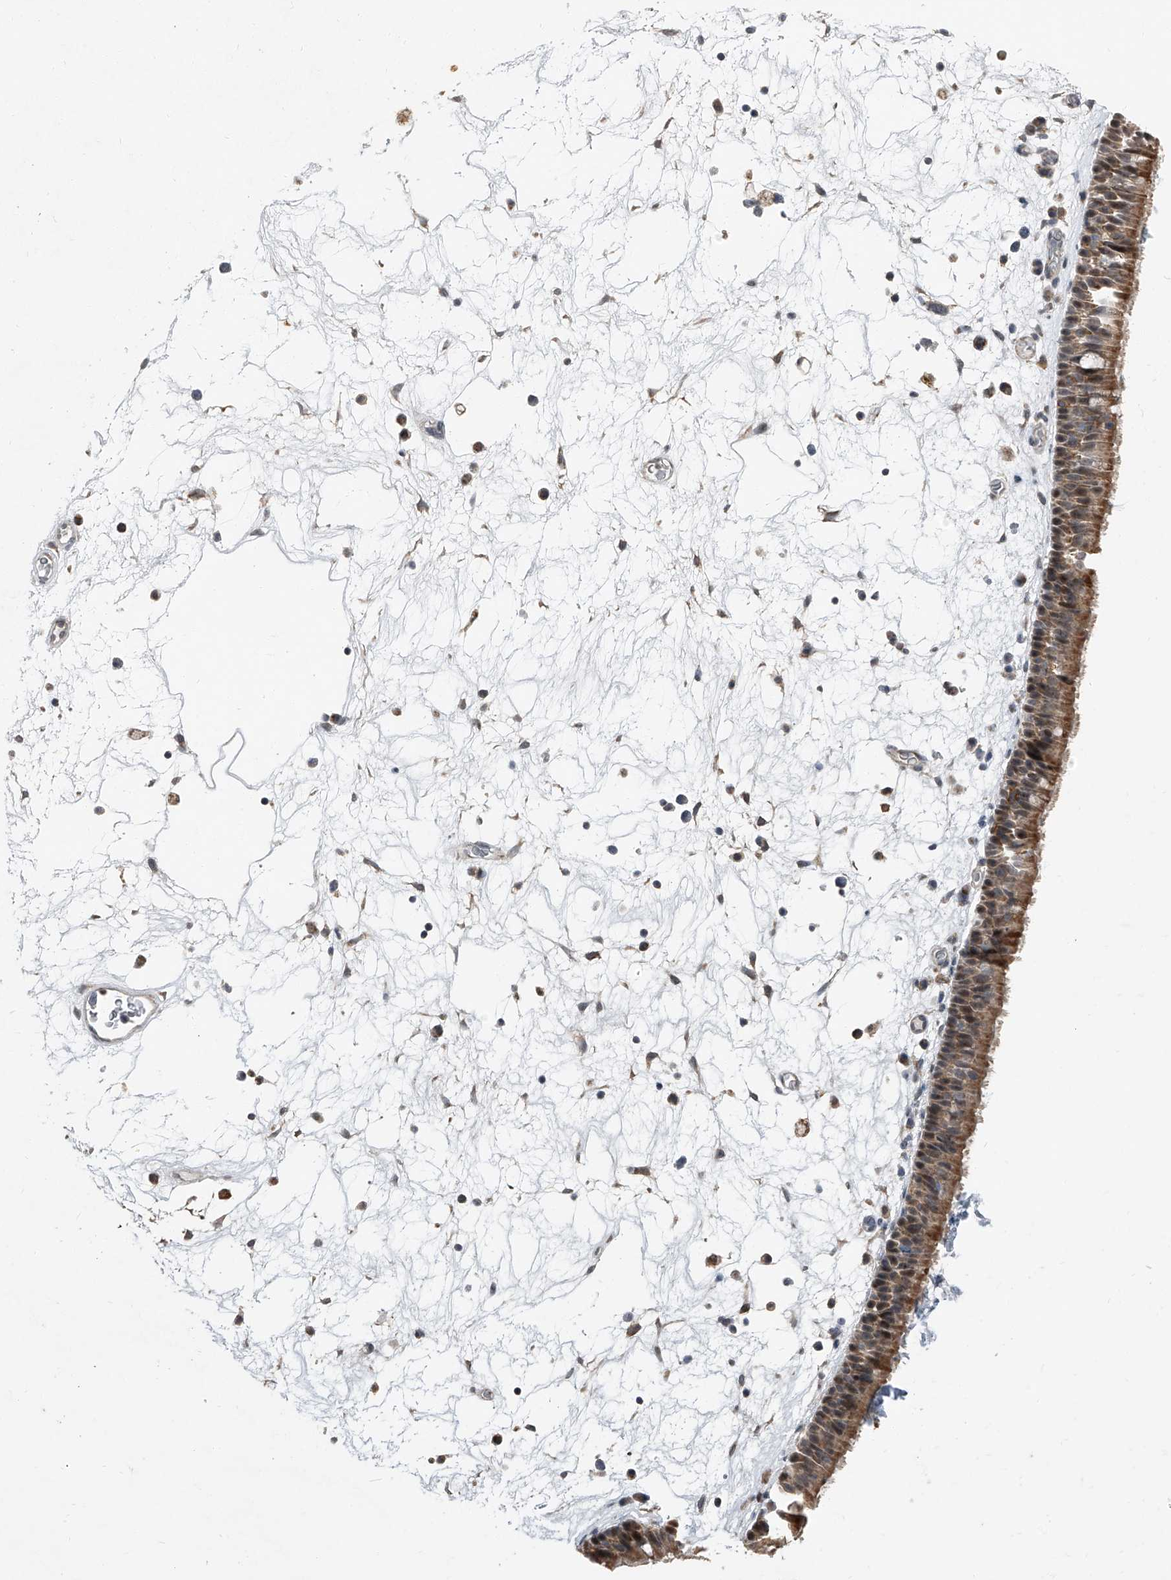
{"staining": {"intensity": "moderate", "quantity": ">75%", "location": "cytoplasmic/membranous"}, "tissue": "nasopharynx", "cell_type": "Respiratory epithelial cells", "image_type": "normal", "snomed": [{"axis": "morphology", "description": "Normal tissue, NOS"}, {"axis": "morphology", "description": "Inflammation, NOS"}, {"axis": "morphology", "description": "Malignant melanoma, Metastatic site"}, {"axis": "topography", "description": "Nasopharynx"}], "caption": "Immunohistochemical staining of normal nasopharynx displays >75% levels of moderate cytoplasmic/membranous protein expression in about >75% of respiratory epithelial cells.", "gene": "CHRNA7", "patient": {"sex": "male", "age": 70}}